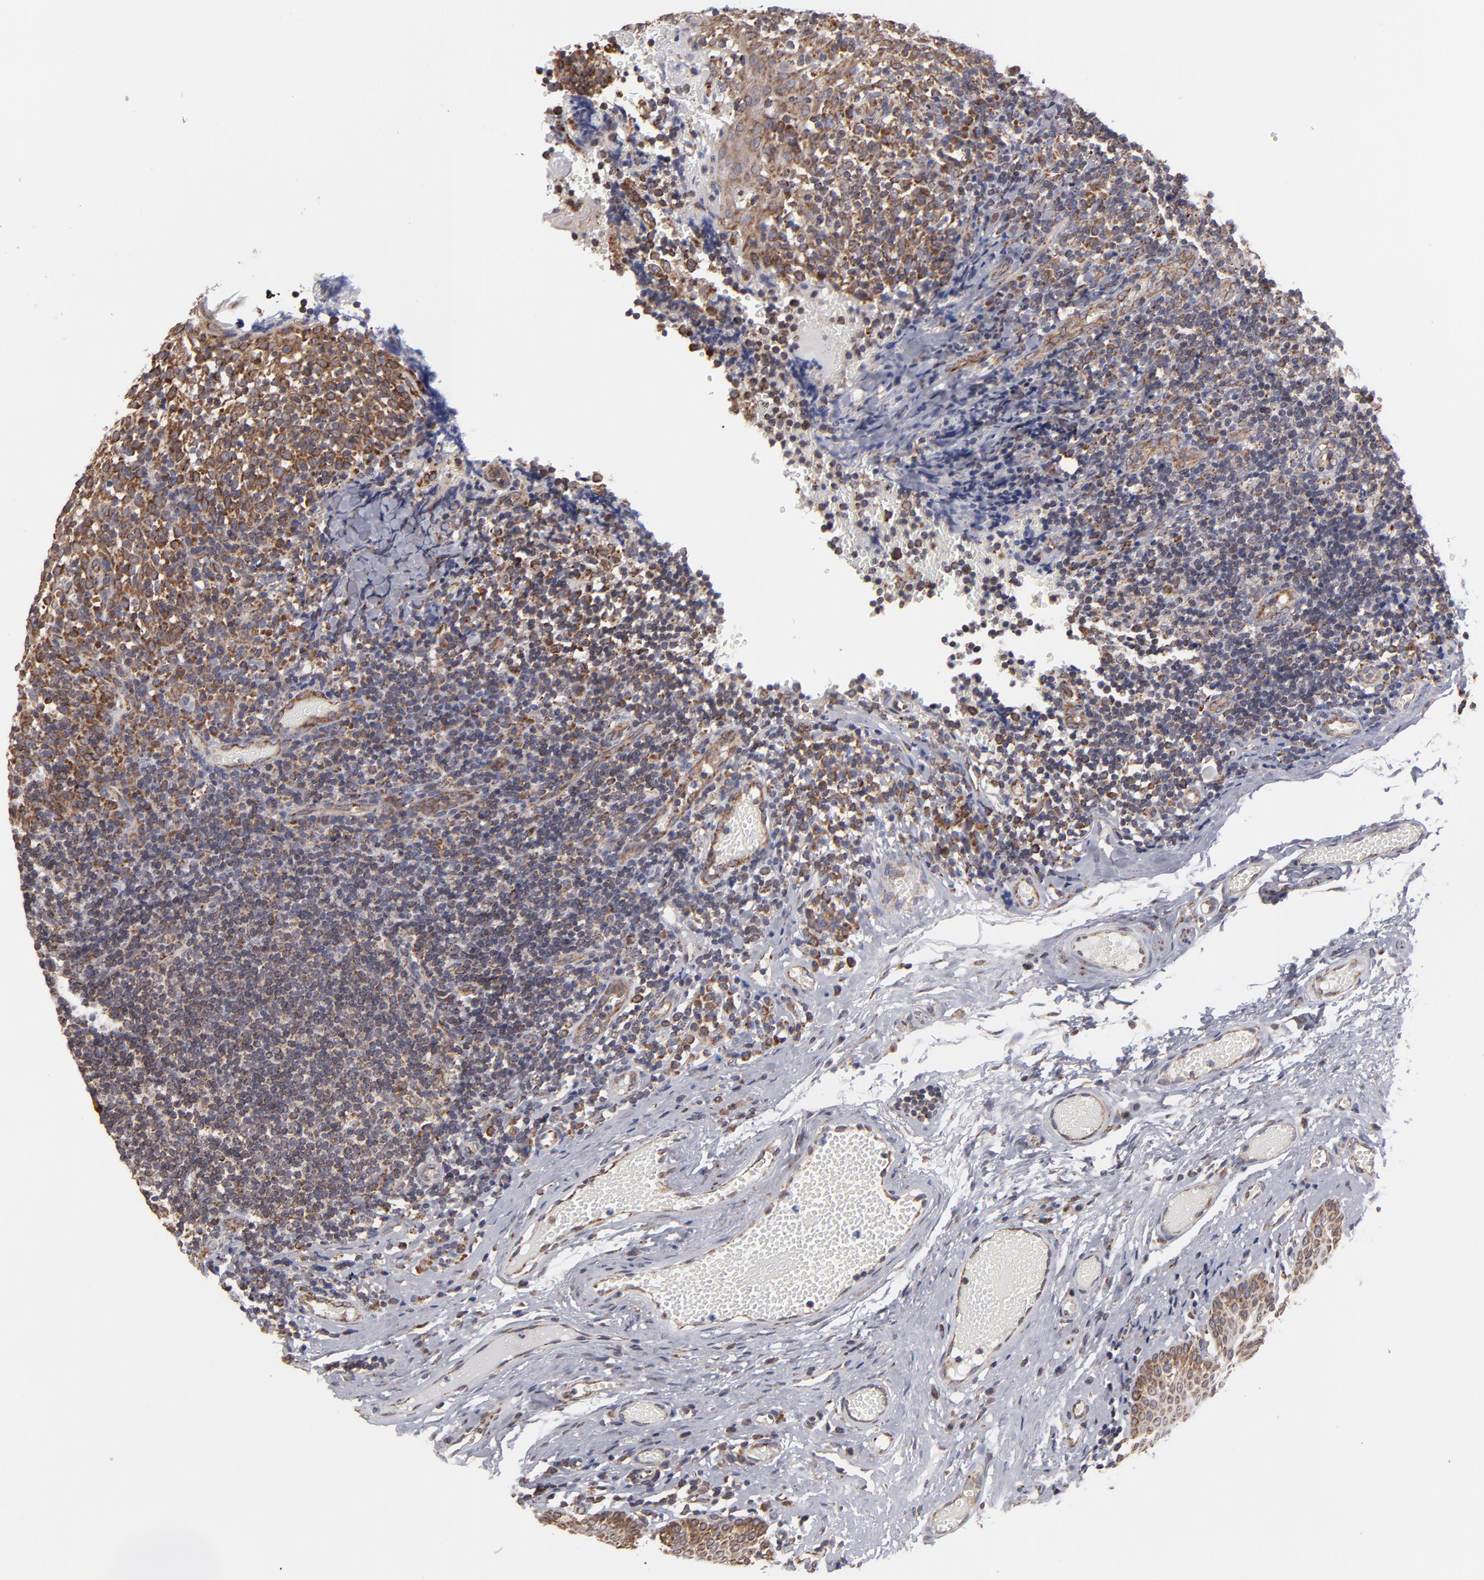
{"staining": {"intensity": "moderate", "quantity": "25%-75%", "location": "cytoplasmic/membranous,nuclear"}, "tissue": "tonsil", "cell_type": "Germinal center cells", "image_type": "normal", "snomed": [{"axis": "morphology", "description": "Normal tissue, NOS"}, {"axis": "topography", "description": "Tonsil"}], "caption": "A medium amount of moderate cytoplasmic/membranous,nuclear positivity is identified in approximately 25%-75% of germinal center cells in benign tonsil. (DAB (3,3'-diaminobenzidine) IHC with brightfield microscopy, high magnification).", "gene": "KTN1", "patient": {"sex": "female", "age": 34}}